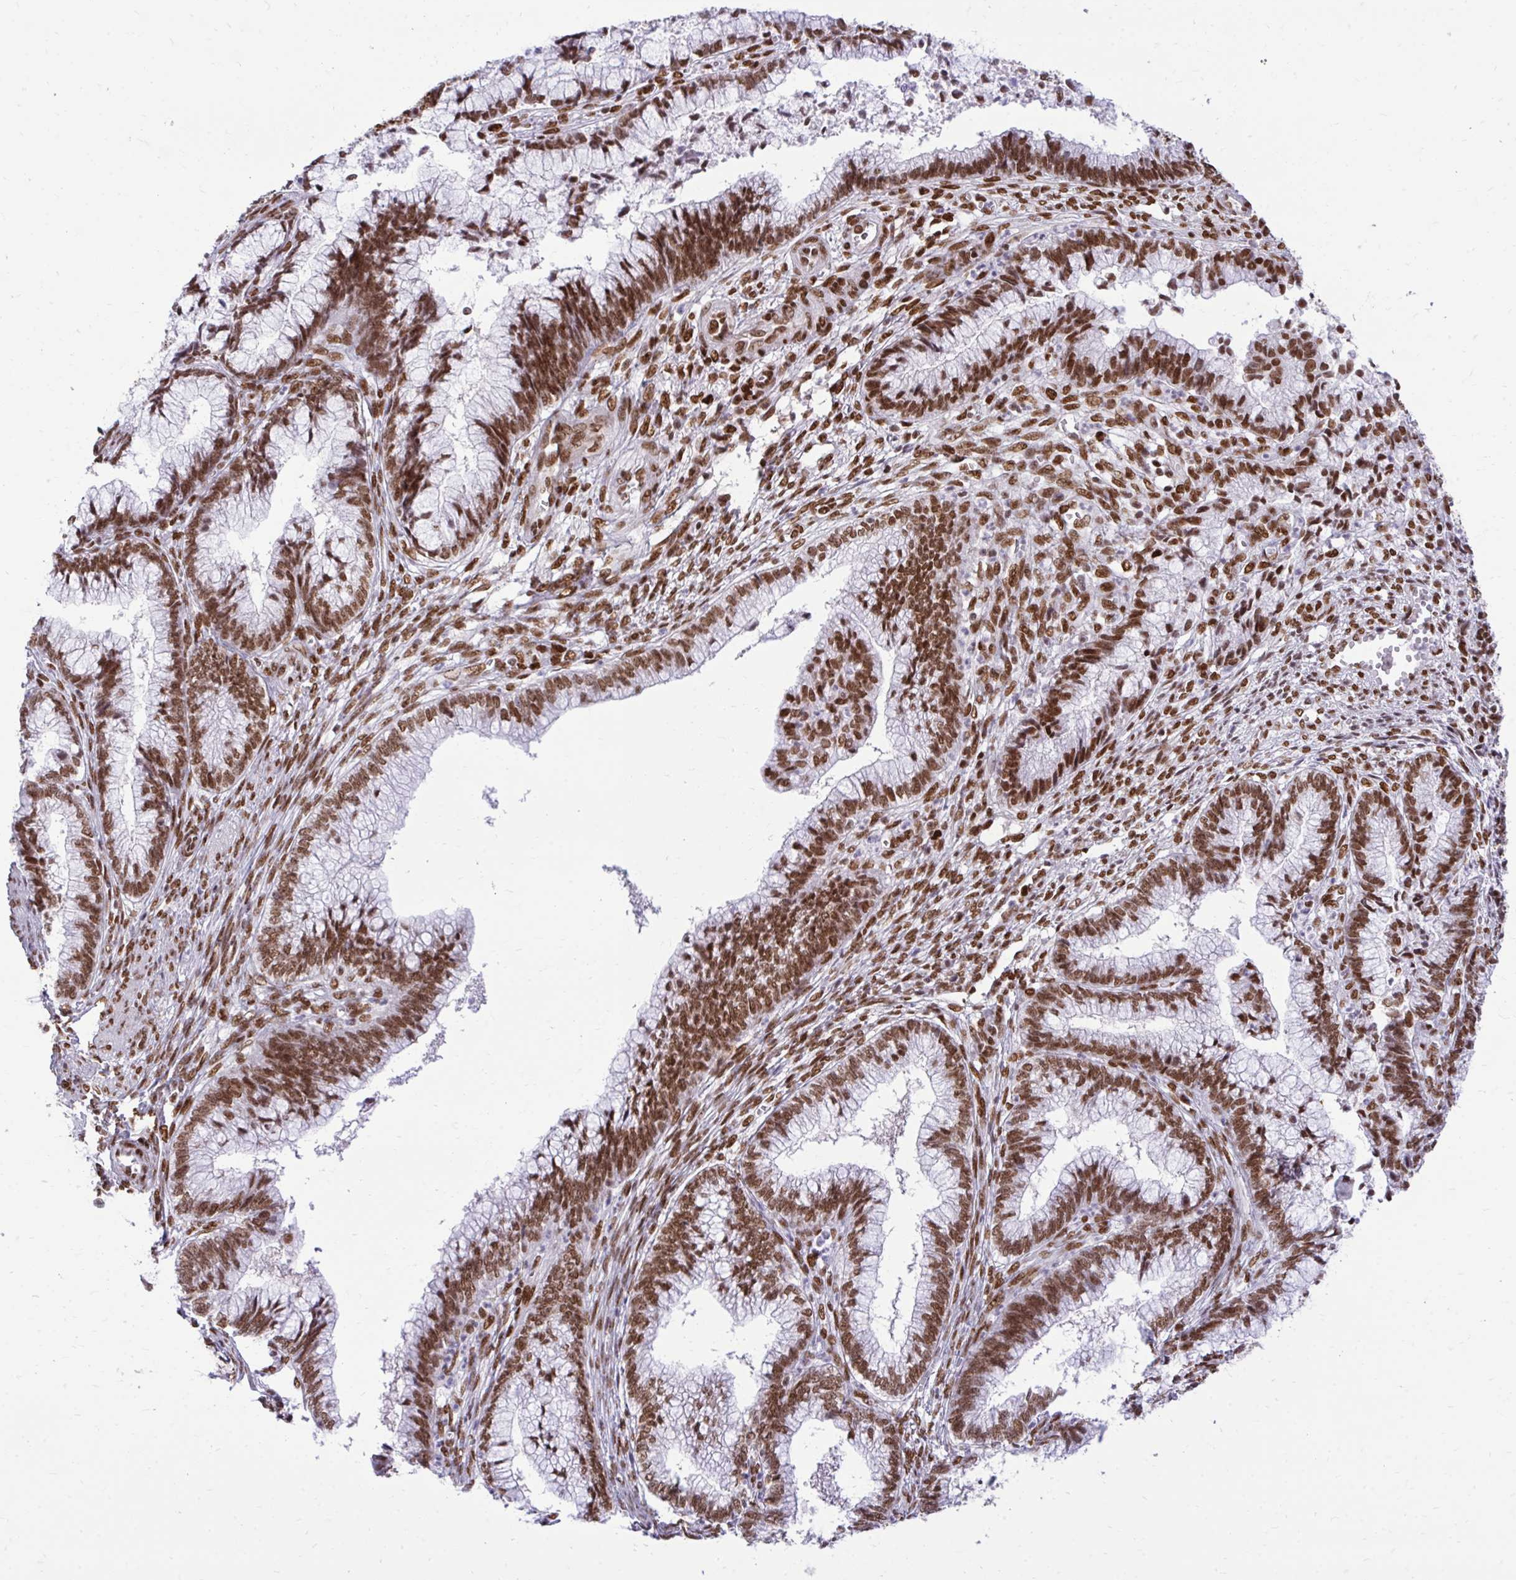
{"staining": {"intensity": "strong", "quantity": ">75%", "location": "nuclear"}, "tissue": "cervical cancer", "cell_type": "Tumor cells", "image_type": "cancer", "snomed": [{"axis": "morphology", "description": "Adenocarcinoma, NOS"}, {"axis": "topography", "description": "Cervix"}], "caption": "This is an image of IHC staining of cervical cancer (adenocarcinoma), which shows strong positivity in the nuclear of tumor cells.", "gene": "CDYL", "patient": {"sex": "female", "age": 44}}